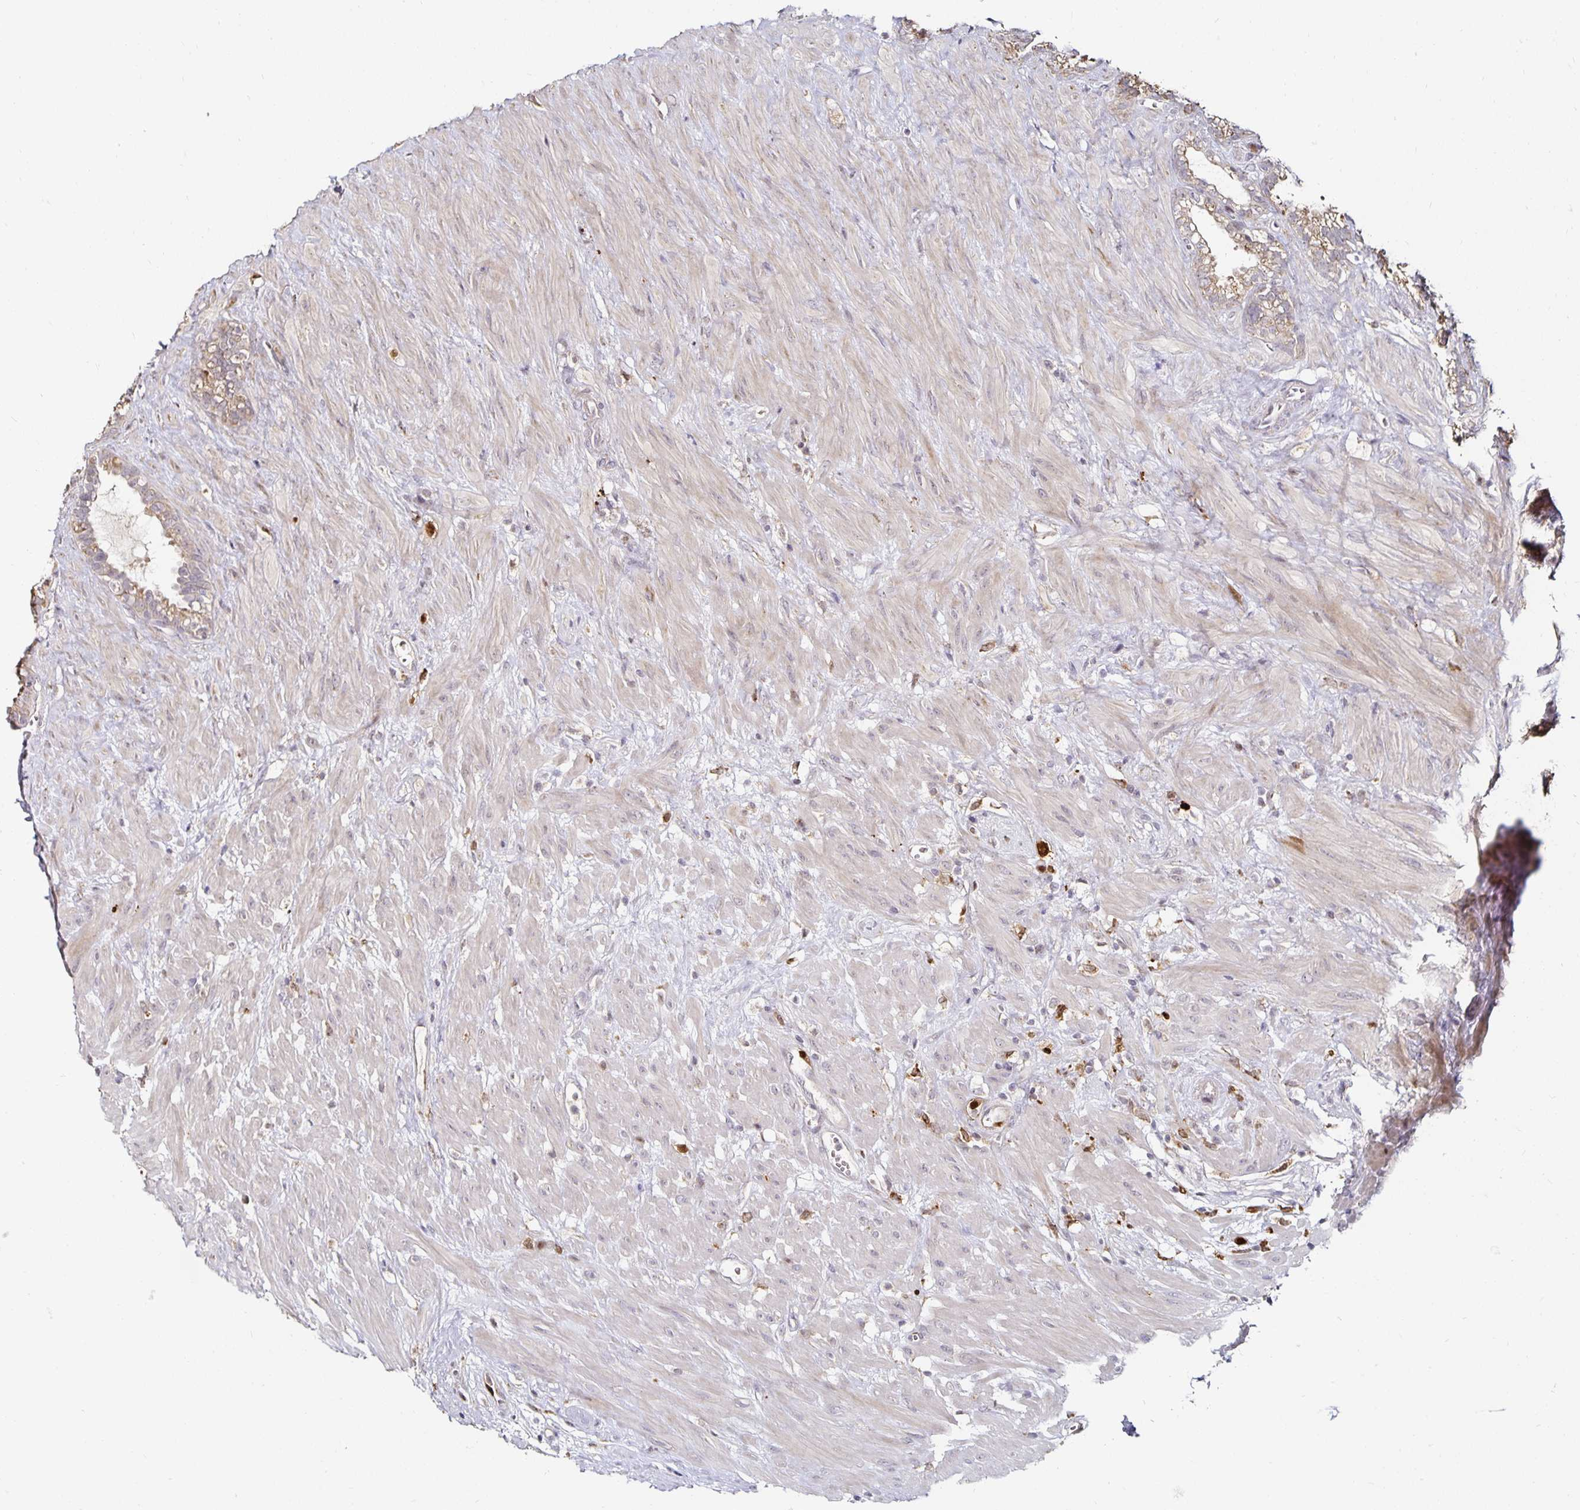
{"staining": {"intensity": "moderate", "quantity": "25%-75%", "location": "cytoplasmic/membranous"}, "tissue": "seminal vesicle", "cell_type": "Glandular cells", "image_type": "normal", "snomed": [{"axis": "morphology", "description": "Normal tissue, NOS"}, {"axis": "topography", "description": "Seminal veicle"}], "caption": "An immunohistochemistry (IHC) image of unremarkable tissue is shown. Protein staining in brown highlights moderate cytoplasmic/membranous positivity in seminal vesicle within glandular cells.", "gene": "ANLN", "patient": {"sex": "male", "age": 76}}